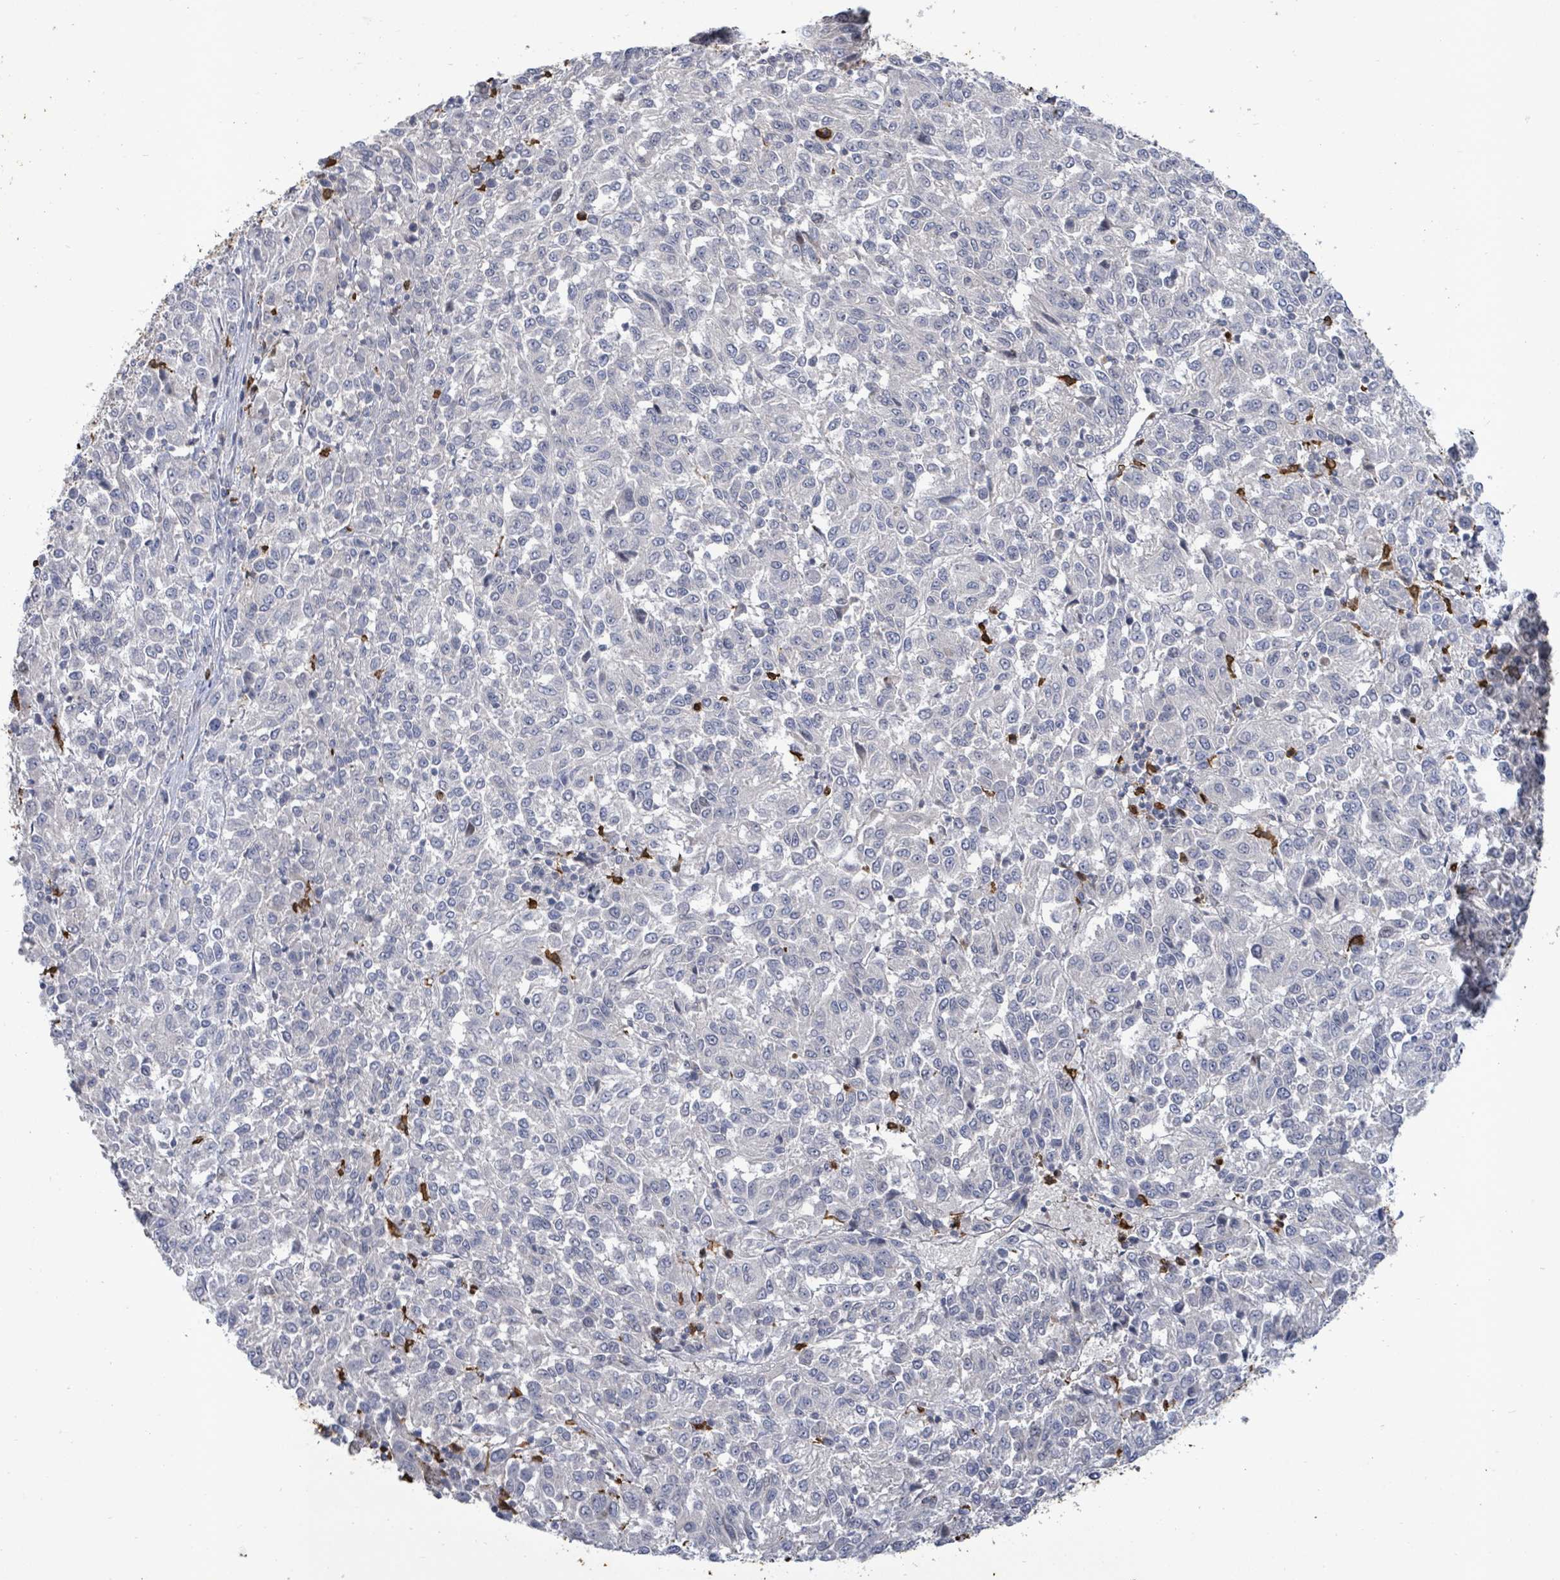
{"staining": {"intensity": "negative", "quantity": "none", "location": "none"}, "tissue": "melanoma", "cell_type": "Tumor cells", "image_type": "cancer", "snomed": [{"axis": "morphology", "description": "Malignant melanoma, Metastatic site"}, {"axis": "topography", "description": "Lung"}], "caption": "This image is of malignant melanoma (metastatic site) stained with immunohistochemistry to label a protein in brown with the nuclei are counter-stained blue. There is no staining in tumor cells.", "gene": "FAM210A", "patient": {"sex": "male", "age": 64}}